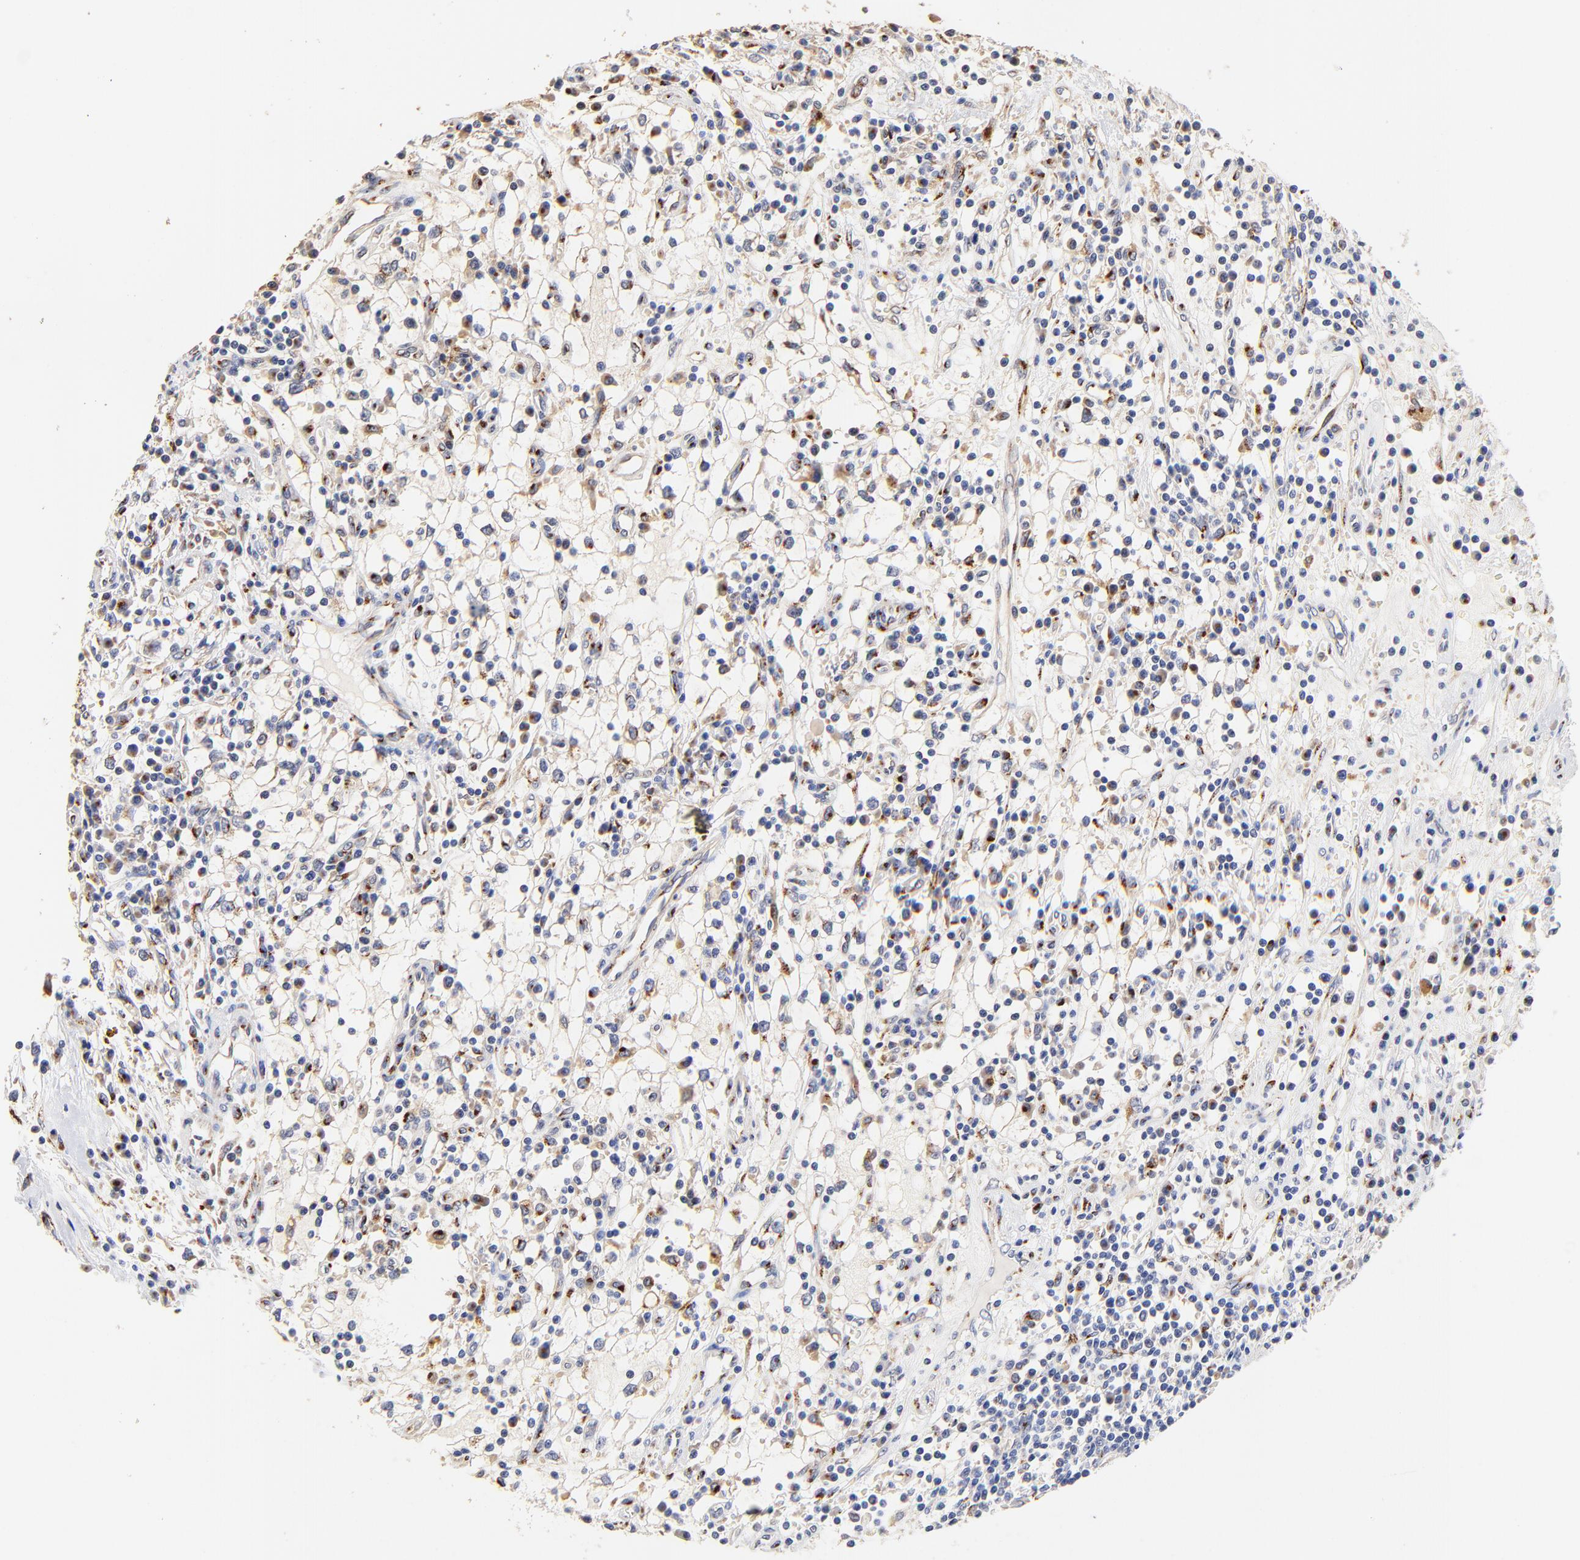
{"staining": {"intensity": "weak", "quantity": "<25%", "location": "cytoplasmic/membranous"}, "tissue": "renal cancer", "cell_type": "Tumor cells", "image_type": "cancer", "snomed": [{"axis": "morphology", "description": "Adenocarcinoma, NOS"}, {"axis": "topography", "description": "Kidney"}], "caption": "The image displays no staining of tumor cells in renal adenocarcinoma. (Stains: DAB immunohistochemistry (IHC) with hematoxylin counter stain, Microscopy: brightfield microscopy at high magnification).", "gene": "FMNL3", "patient": {"sex": "male", "age": 82}}